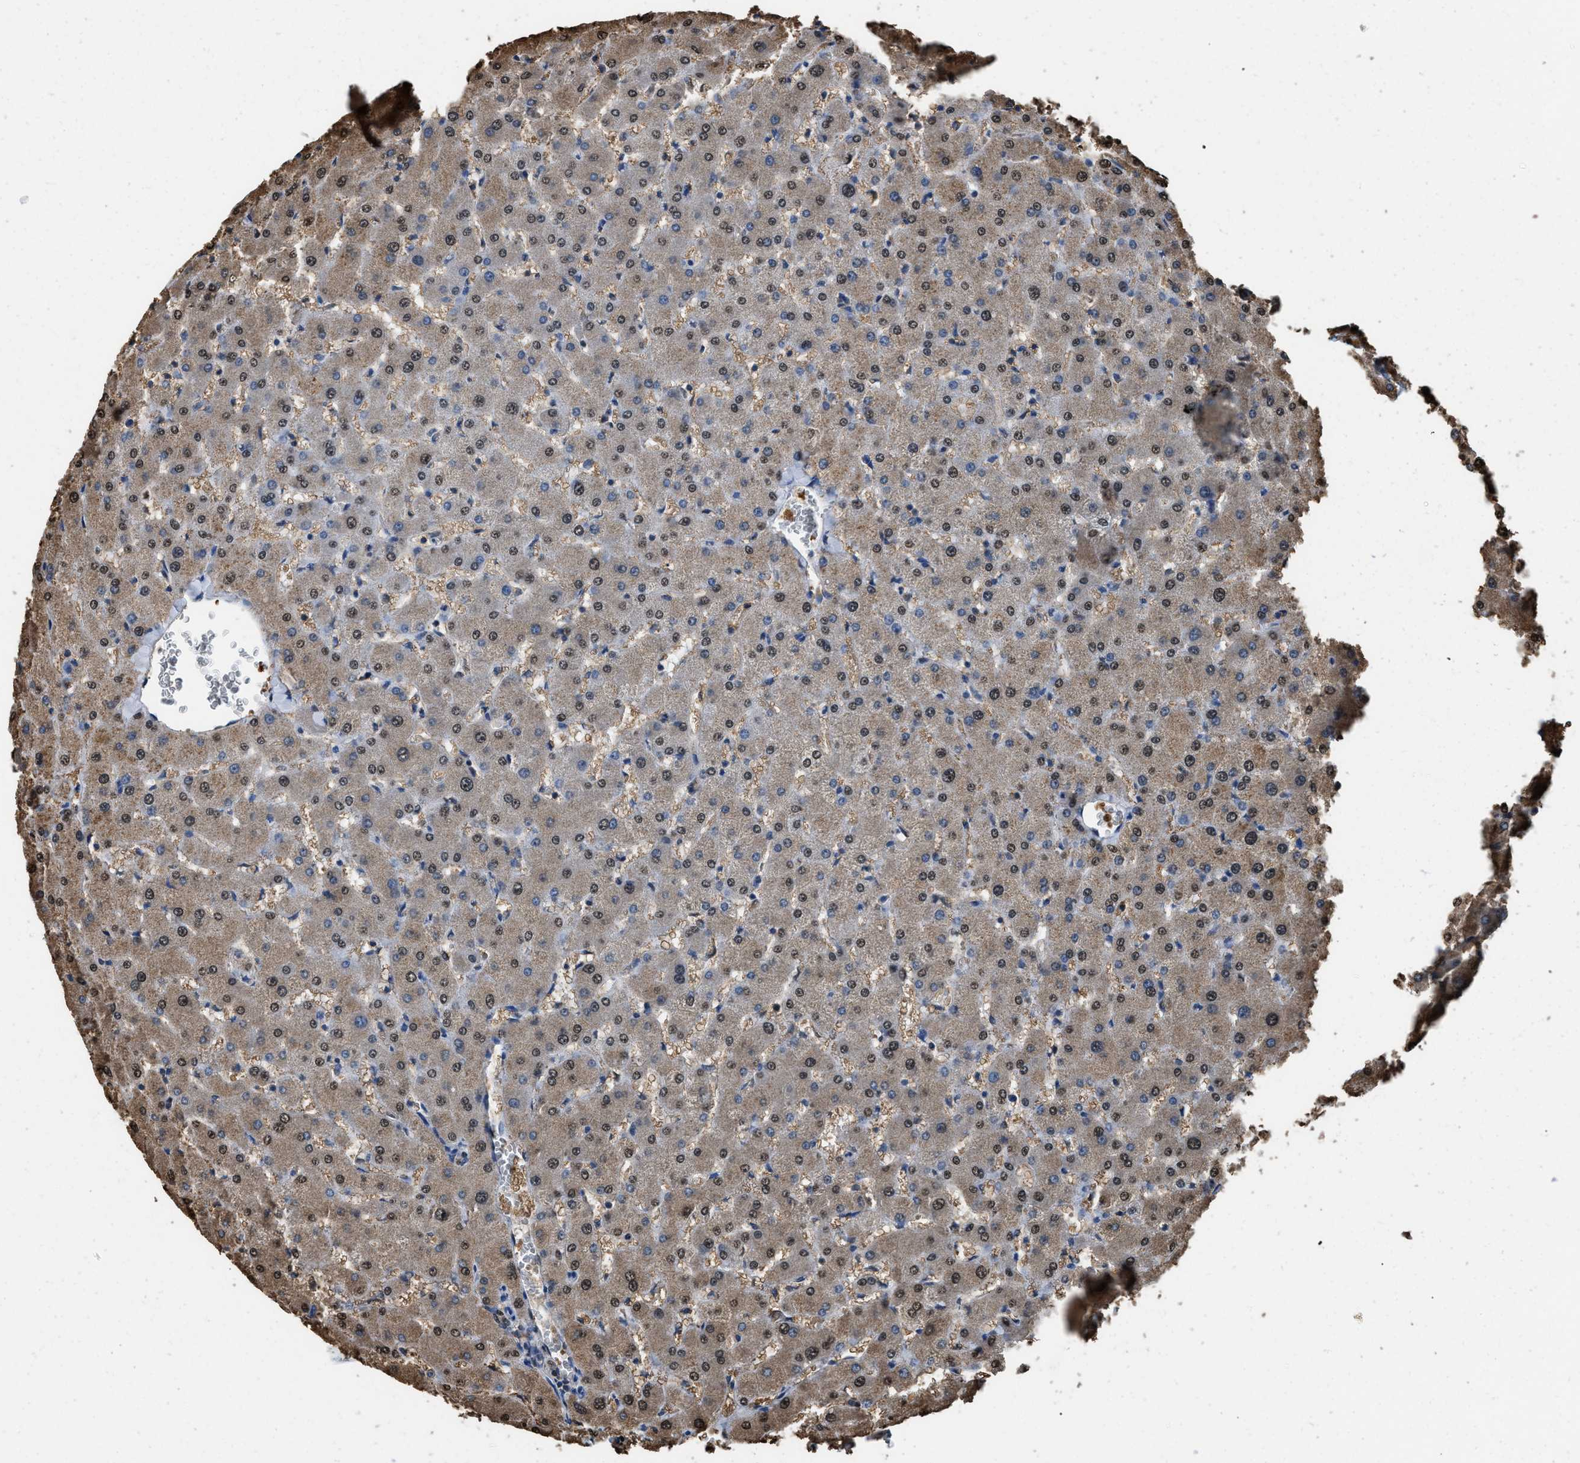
{"staining": {"intensity": "moderate", "quantity": "<25%", "location": "nuclear"}, "tissue": "liver", "cell_type": "Cholangiocytes", "image_type": "normal", "snomed": [{"axis": "morphology", "description": "Normal tissue, NOS"}, {"axis": "topography", "description": "Liver"}], "caption": "Cholangiocytes show low levels of moderate nuclear staining in approximately <25% of cells in normal human liver.", "gene": "GAPDH", "patient": {"sex": "female", "age": 63}}